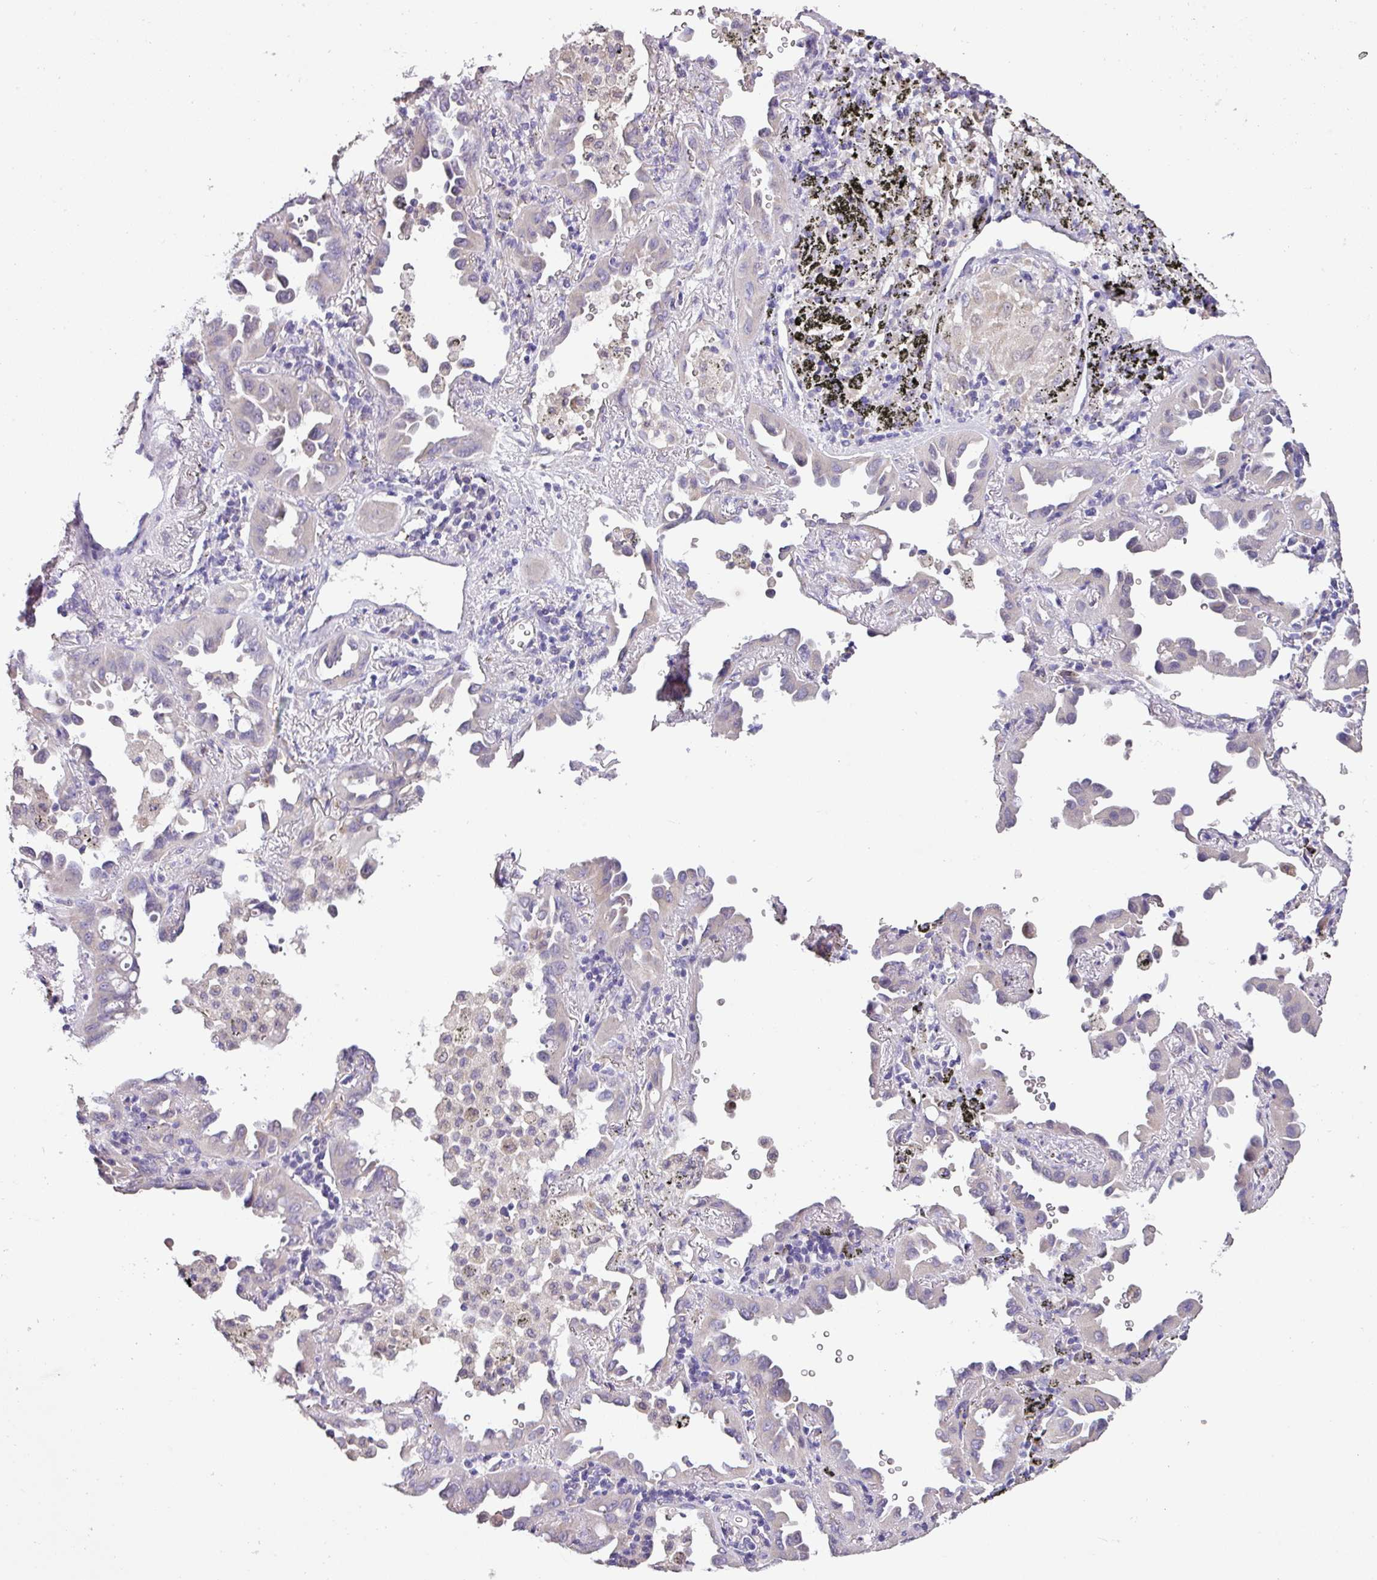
{"staining": {"intensity": "negative", "quantity": "none", "location": "none"}, "tissue": "lung cancer", "cell_type": "Tumor cells", "image_type": "cancer", "snomed": [{"axis": "morphology", "description": "Adenocarcinoma, NOS"}, {"axis": "topography", "description": "Lung"}], "caption": "Adenocarcinoma (lung) was stained to show a protein in brown. There is no significant positivity in tumor cells.", "gene": "ZG16", "patient": {"sex": "male", "age": 68}}